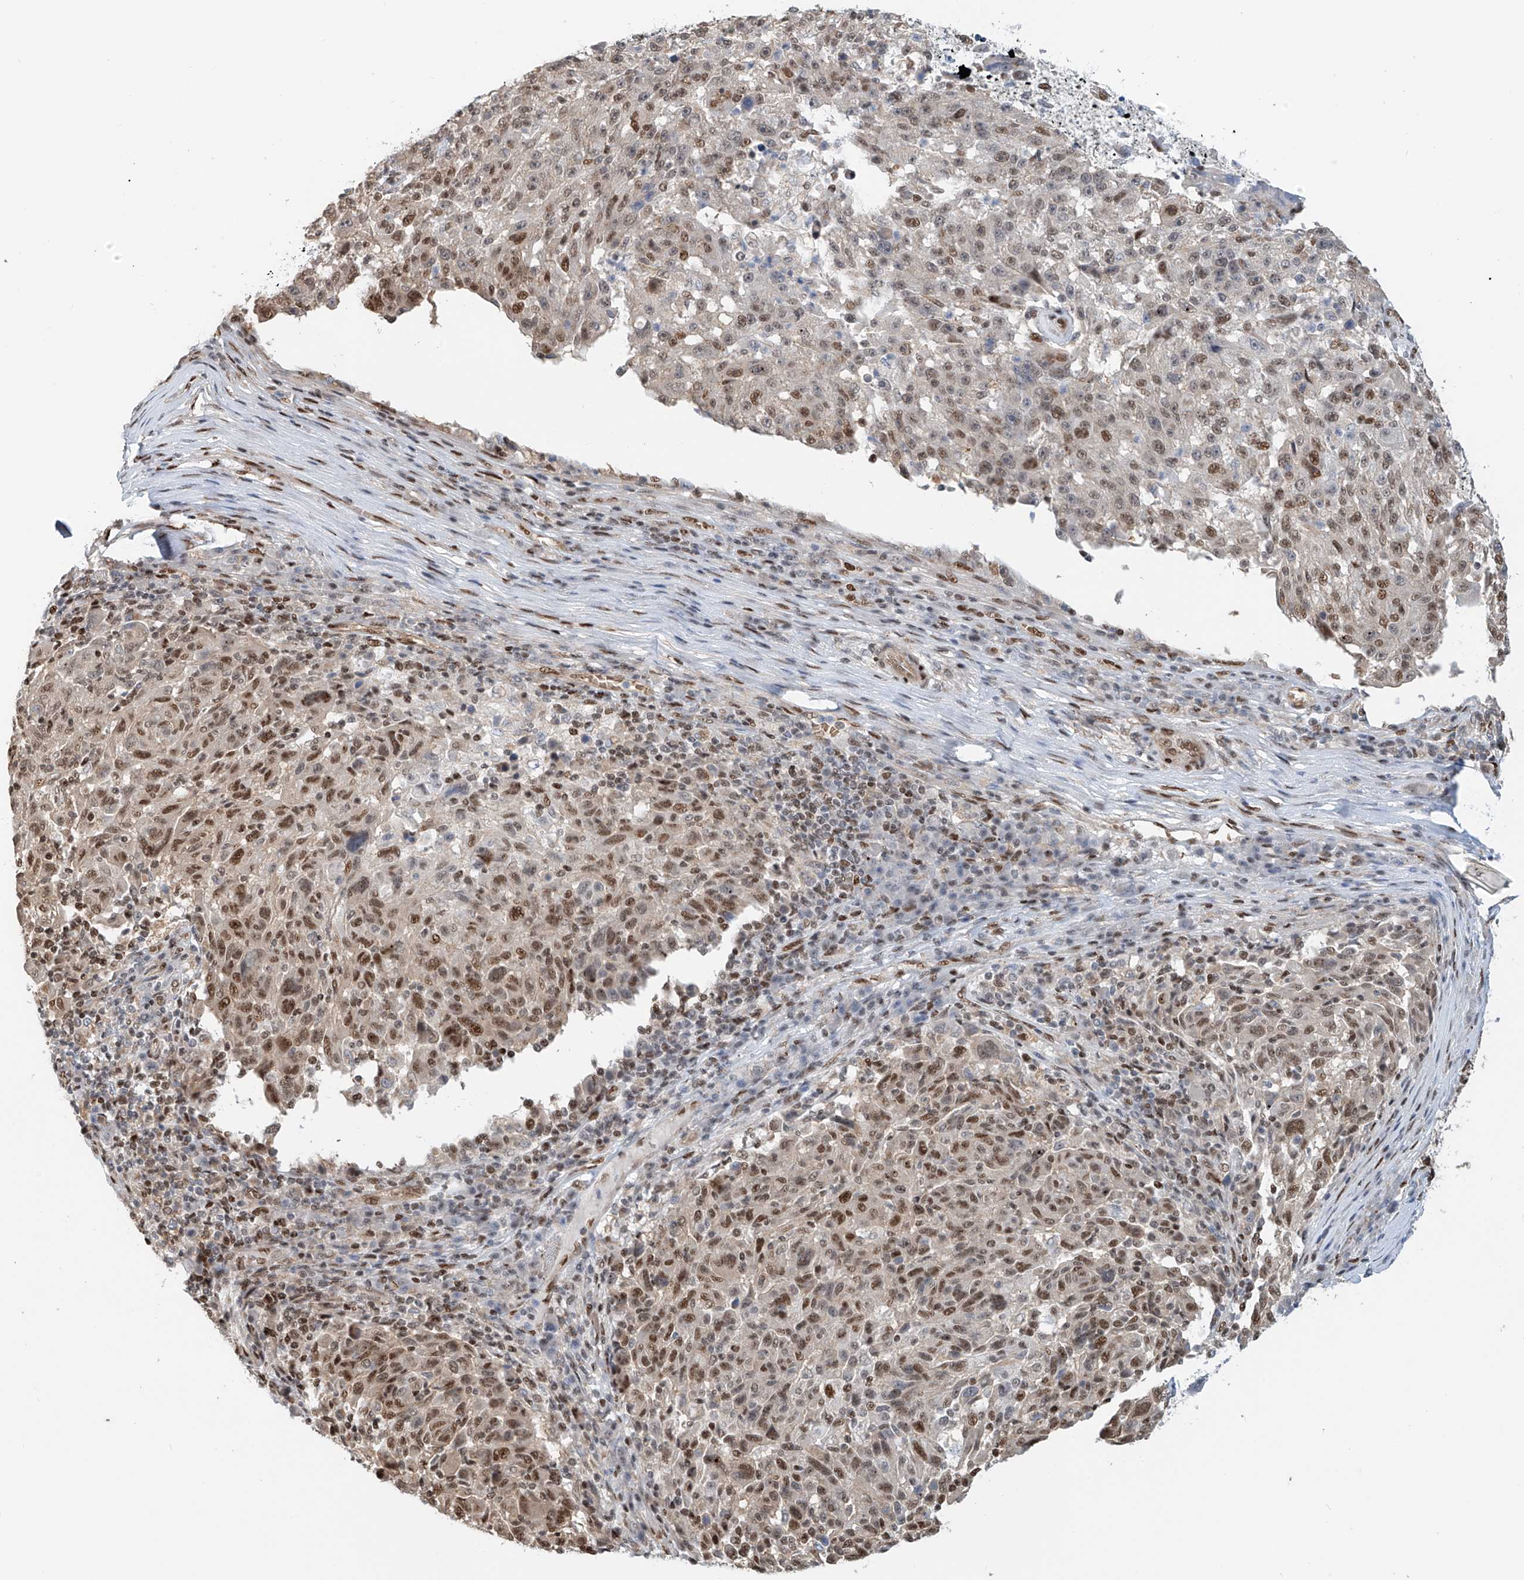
{"staining": {"intensity": "moderate", "quantity": "25%-75%", "location": "nuclear"}, "tissue": "melanoma", "cell_type": "Tumor cells", "image_type": "cancer", "snomed": [{"axis": "morphology", "description": "Malignant melanoma, NOS"}, {"axis": "topography", "description": "Skin"}], "caption": "DAB immunohistochemical staining of melanoma exhibits moderate nuclear protein positivity in about 25%-75% of tumor cells. (brown staining indicates protein expression, while blue staining denotes nuclei).", "gene": "ZNF514", "patient": {"sex": "male", "age": 53}}